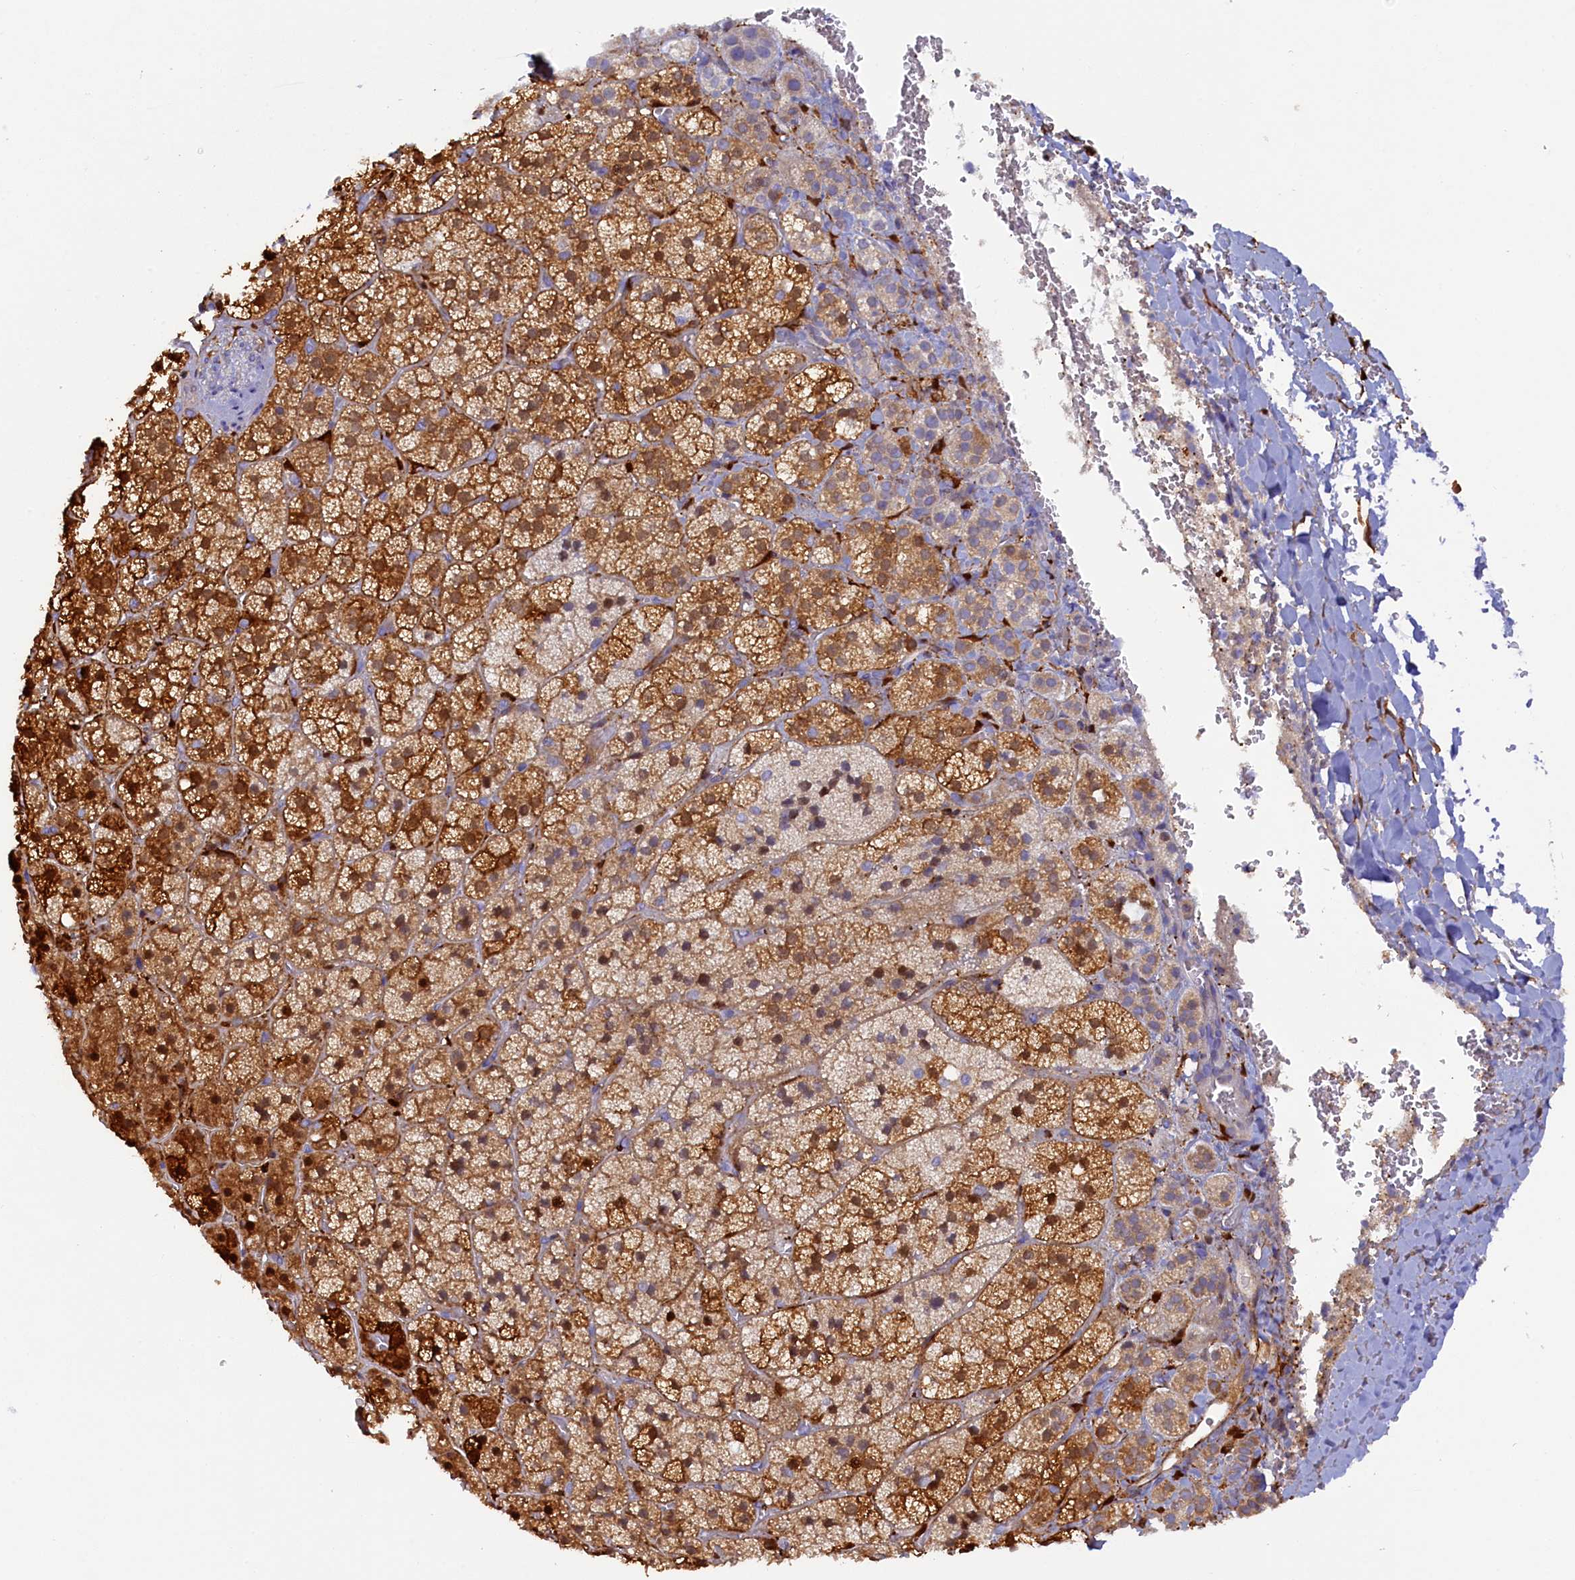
{"staining": {"intensity": "strong", "quantity": ">75%", "location": "cytoplasmic/membranous,nuclear"}, "tissue": "adrenal gland", "cell_type": "Glandular cells", "image_type": "normal", "snomed": [{"axis": "morphology", "description": "Normal tissue, NOS"}, {"axis": "topography", "description": "Adrenal gland"}], "caption": "Adrenal gland stained with a brown dye exhibits strong cytoplasmic/membranous,nuclear positive expression in approximately >75% of glandular cells.", "gene": "POGLUT3", "patient": {"sex": "female", "age": 44}}